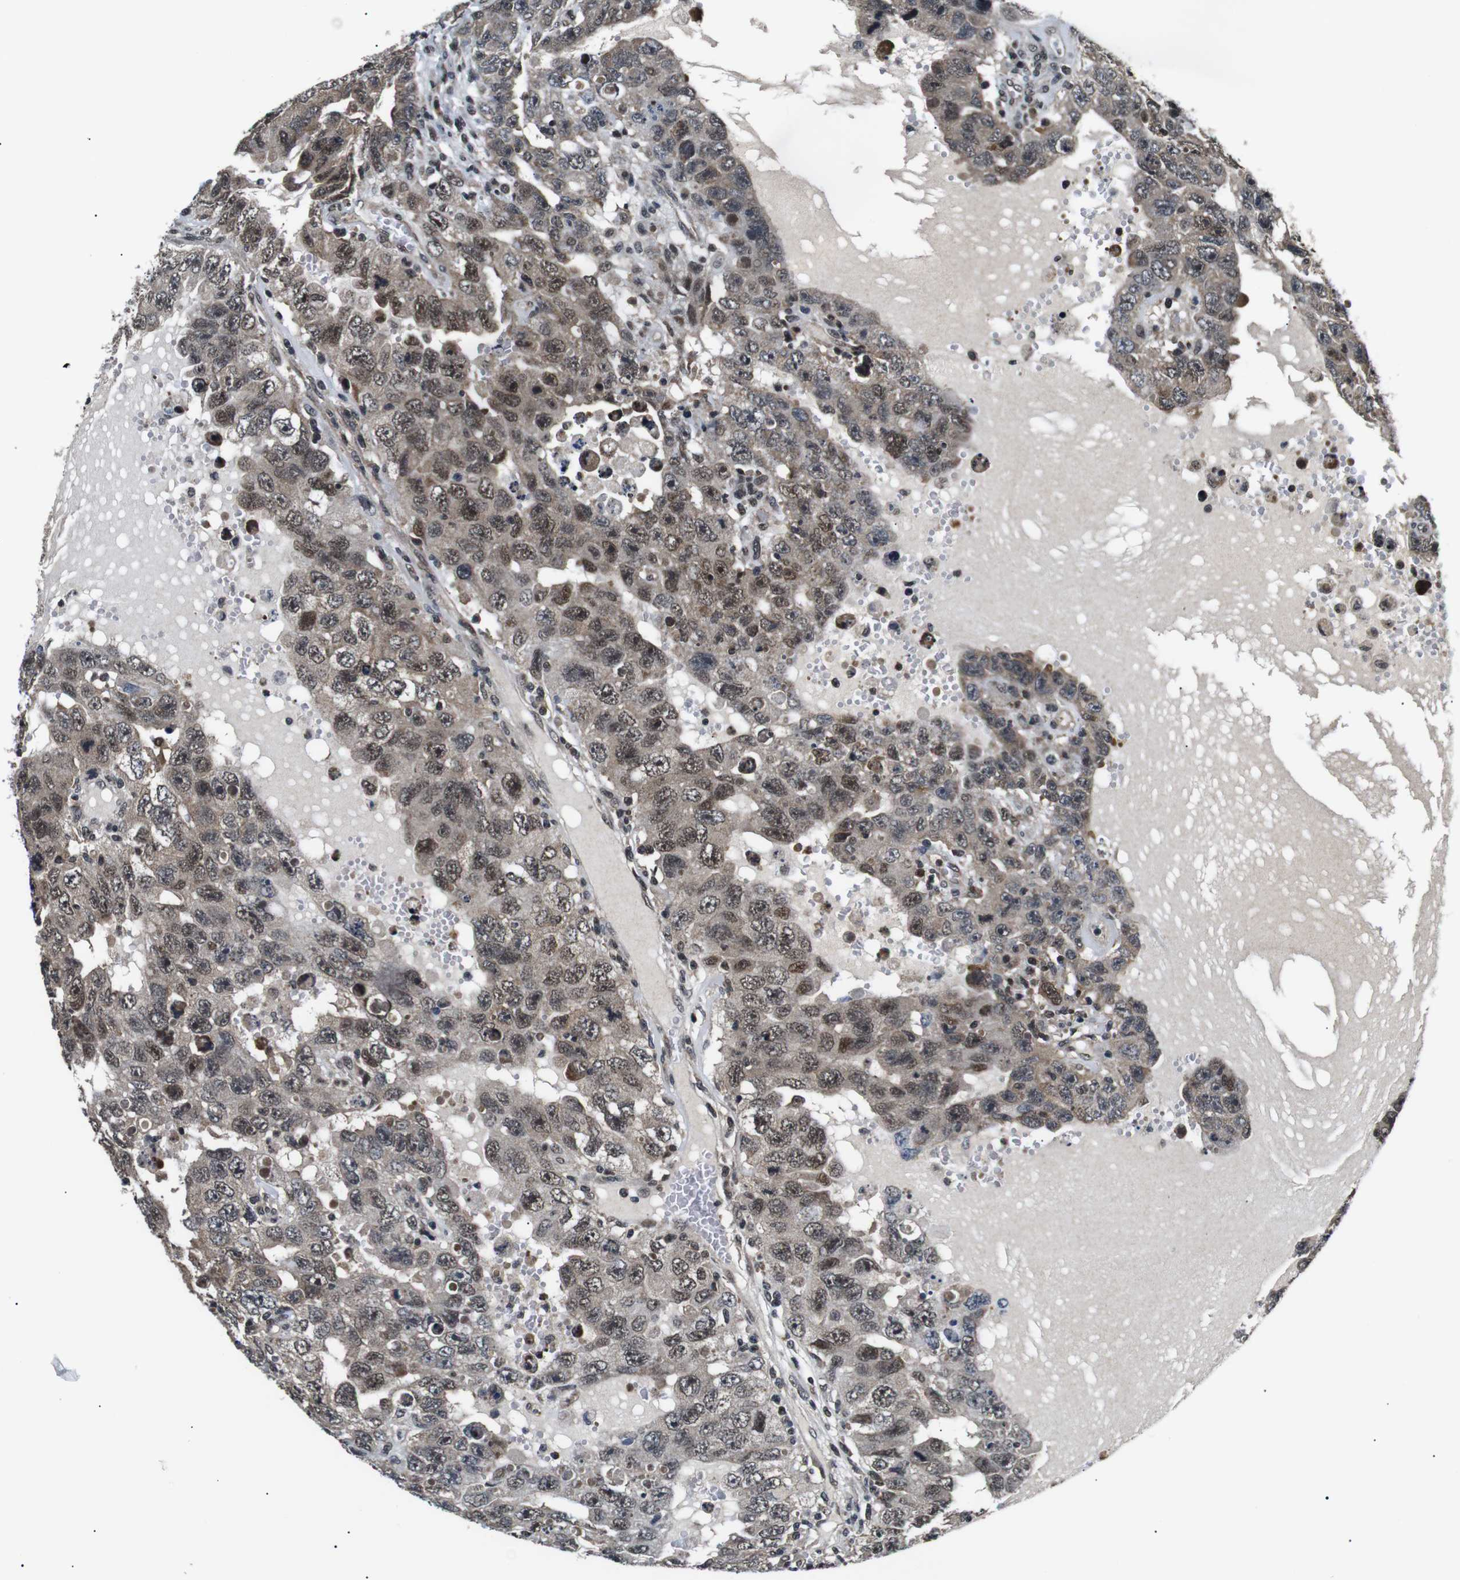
{"staining": {"intensity": "moderate", "quantity": ">75%", "location": "cytoplasmic/membranous,nuclear"}, "tissue": "testis cancer", "cell_type": "Tumor cells", "image_type": "cancer", "snomed": [{"axis": "morphology", "description": "Carcinoma, Embryonal, NOS"}, {"axis": "topography", "description": "Testis"}], "caption": "Immunohistochemistry (IHC) (DAB) staining of testis embryonal carcinoma displays moderate cytoplasmic/membranous and nuclear protein staining in approximately >75% of tumor cells.", "gene": "SKP1", "patient": {"sex": "male", "age": 26}}